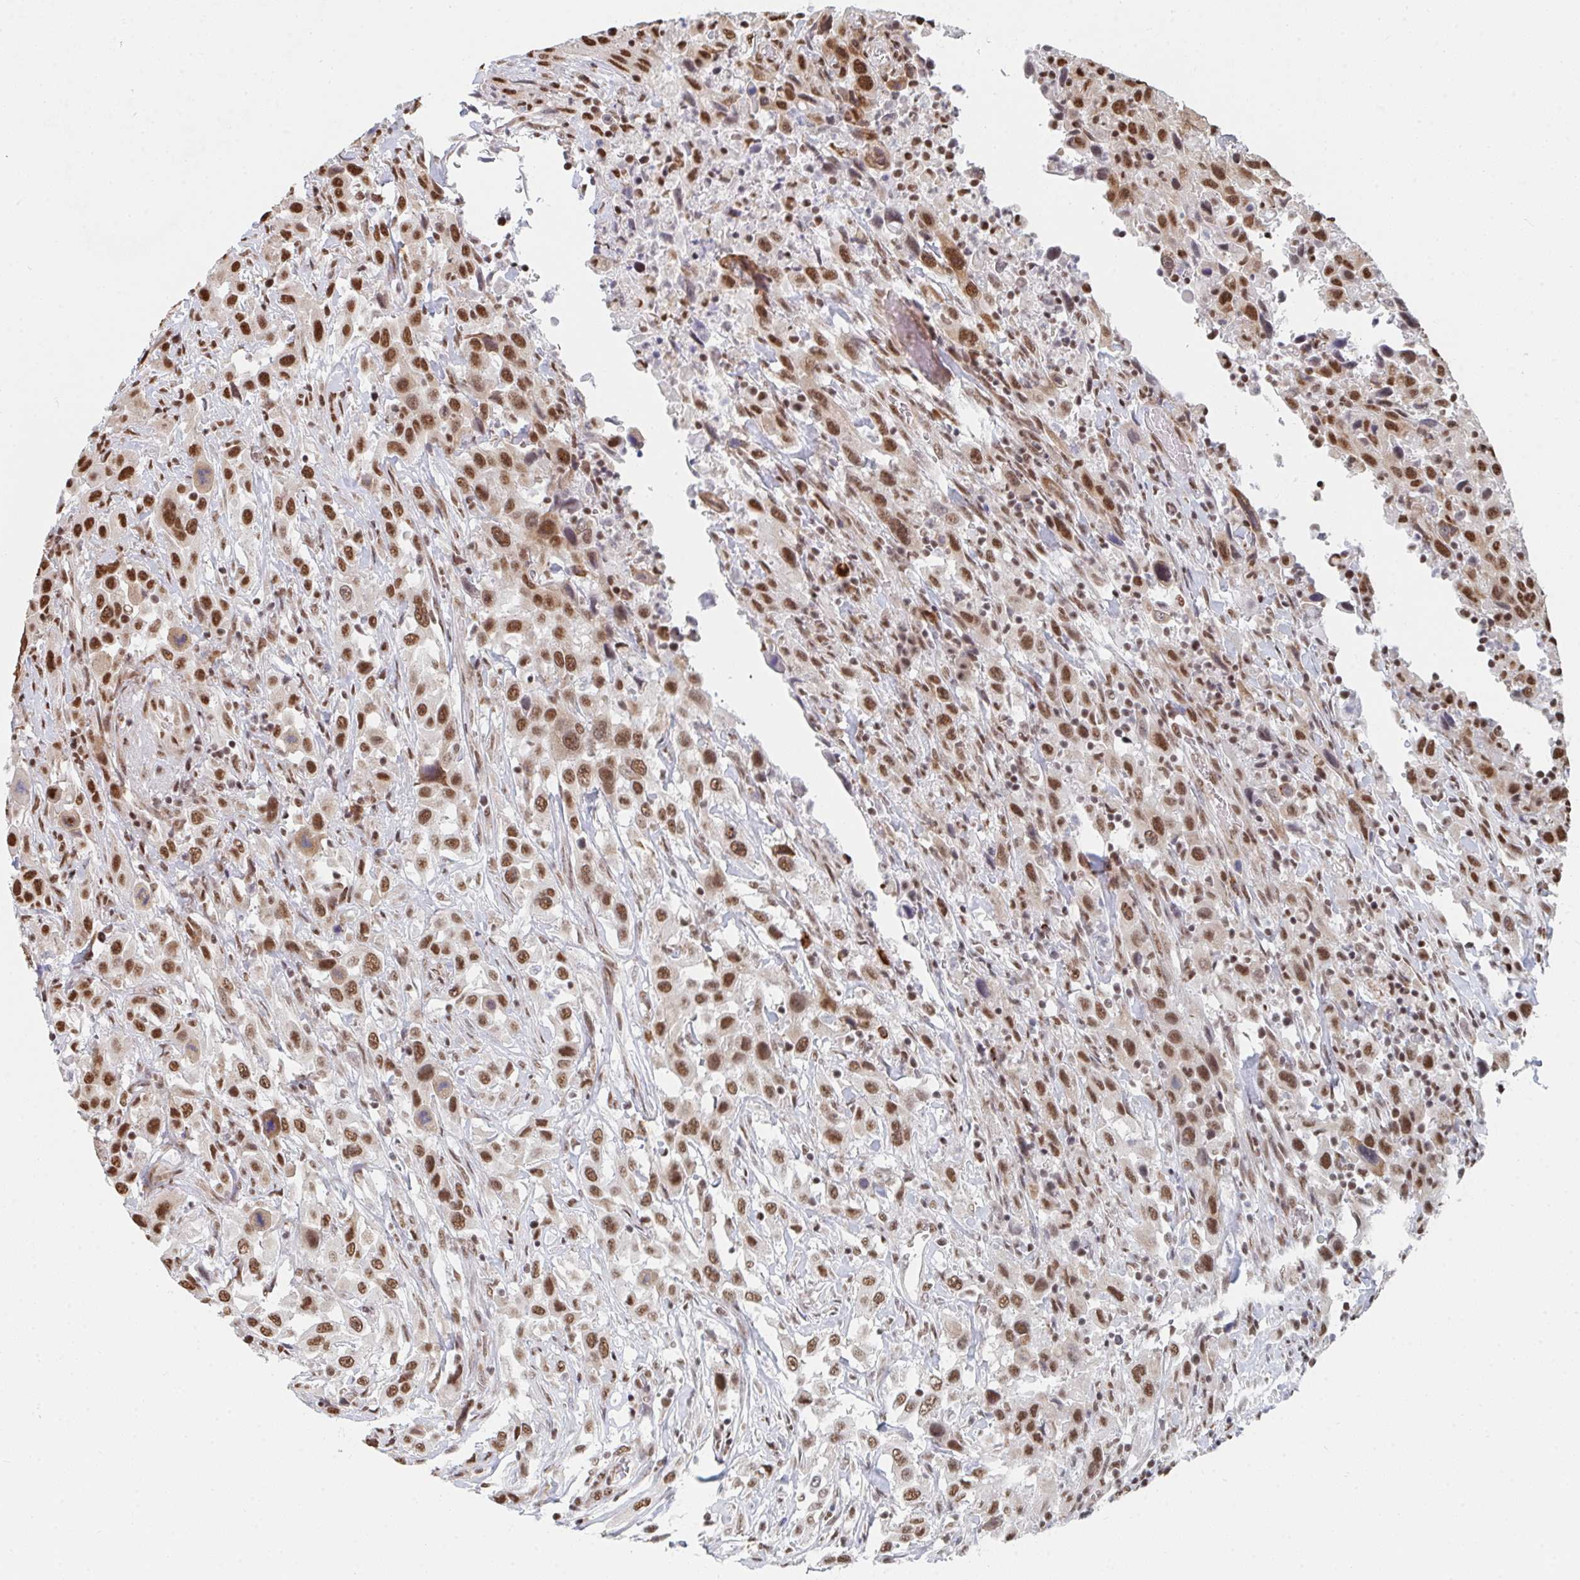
{"staining": {"intensity": "moderate", "quantity": ">75%", "location": "nuclear"}, "tissue": "urothelial cancer", "cell_type": "Tumor cells", "image_type": "cancer", "snomed": [{"axis": "morphology", "description": "Urothelial carcinoma, High grade"}, {"axis": "topography", "description": "Urinary bladder"}], "caption": "Moderate nuclear positivity for a protein is seen in approximately >75% of tumor cells of high-grade urothelial carcinoma using IHC.", "gene": "MBNL1", "patient": {"sex": "male", "age": 61}}